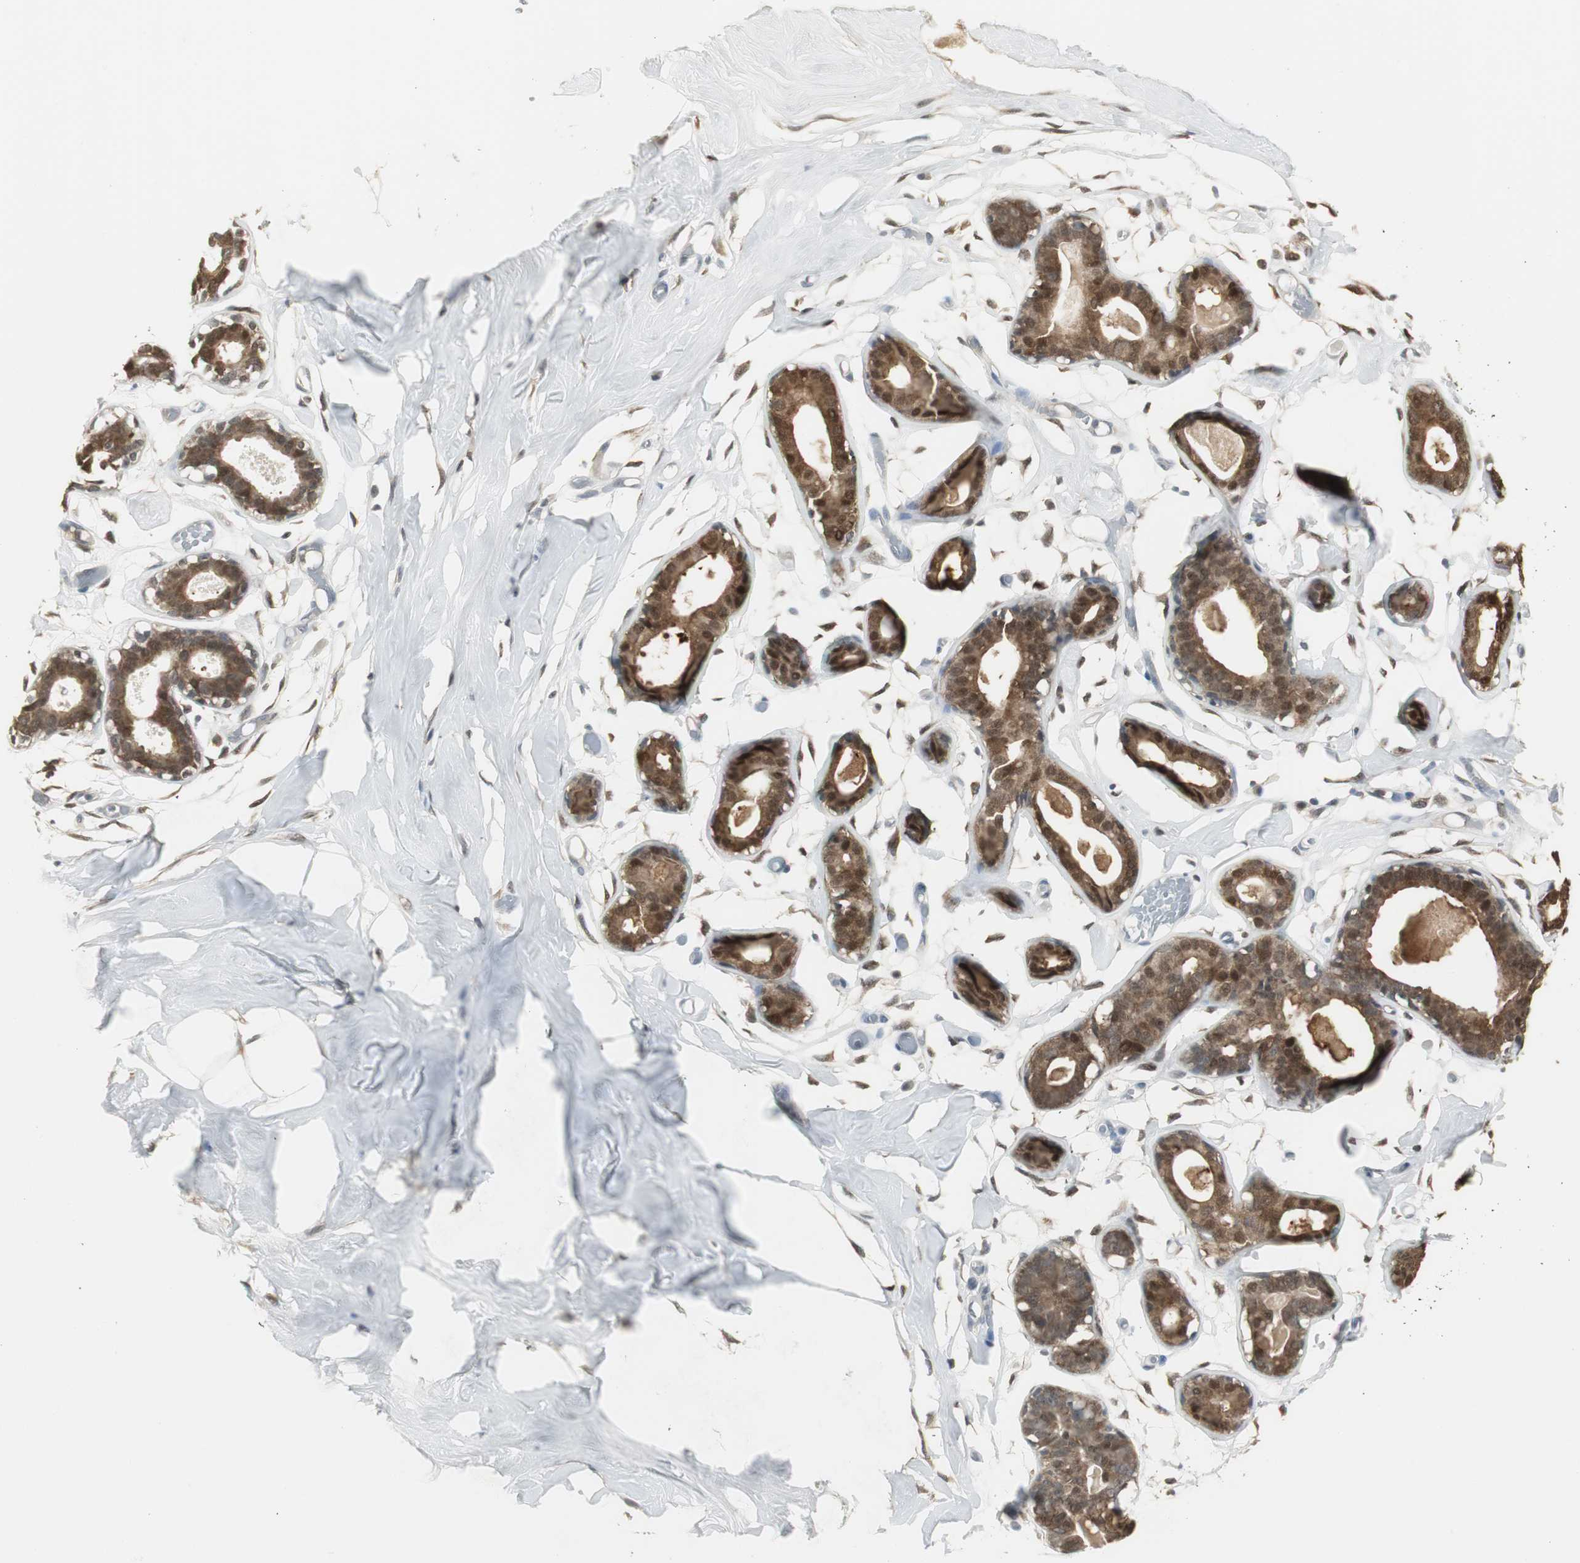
{"staining": {"intensity": "negative", "quantity": "none", "location": "none"}, "tissue": "breast", "cell_type": "Adipocytes", "image_type": "normal", "snomed": [{"axis": "morphology", "description": "Normal tissue, NOS"}, {"axis": "topography", "description": "Breast"}, {"axis": "topography", "description": "Soft tissue"}], "caption": "Benign breast was stained to show a protein in brown. There is no significant expression in adipocytes. The staining was performed using DAB (3,3'-diaminobenzidine) to visualize the protein expression in brown, while the nuclei were stained in blue with hematoxylin (Magnification: 20x).", "gene": "PLIN3", "patient": {"sex": "female", "age": 25}}